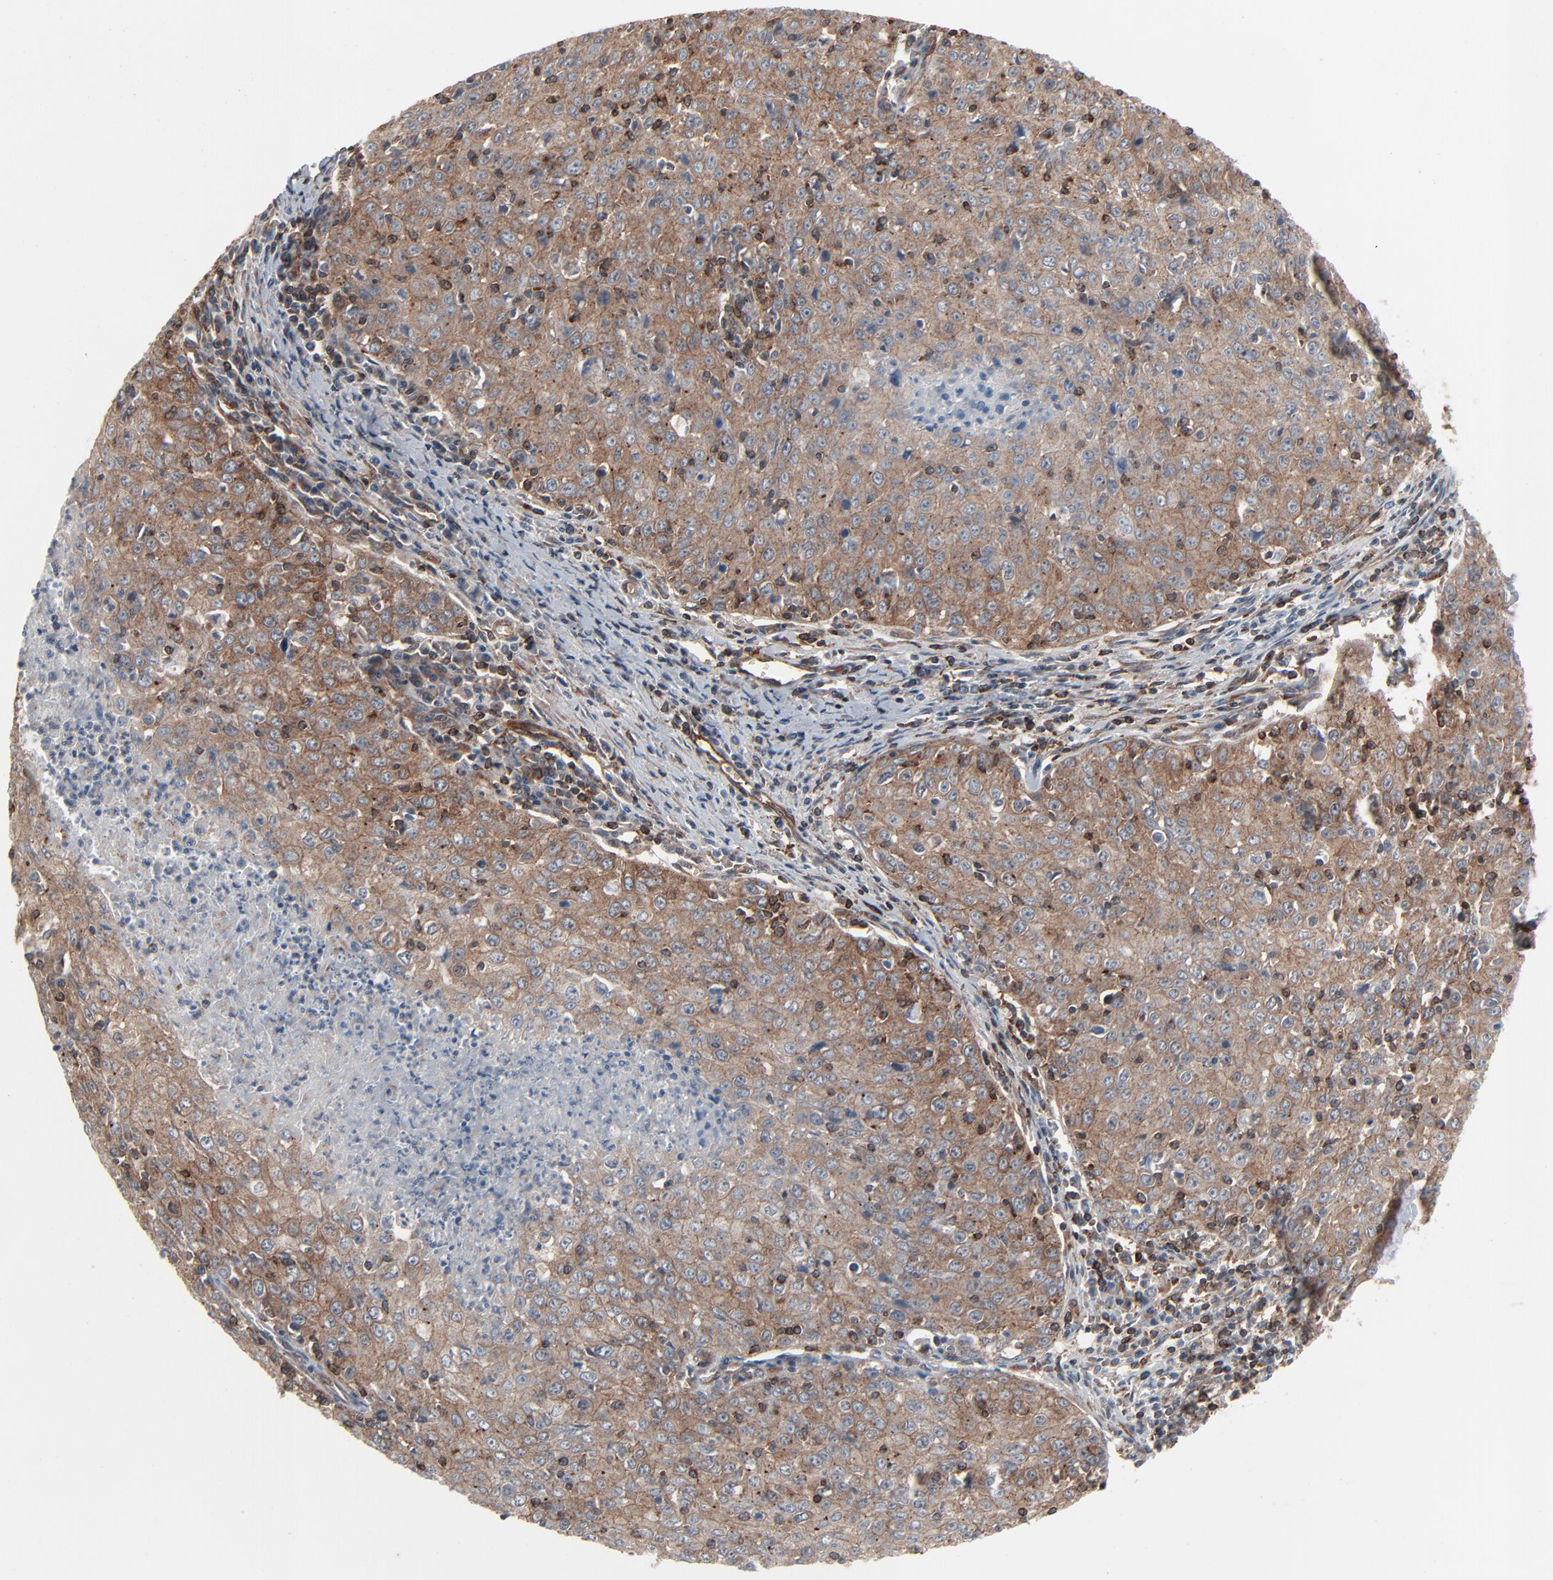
{"staining": {"intensity": "moderate", "quantity": ">75%", "location": "cytoplasmic/membranous"}, "tissue": "cervical cancer", "cell_type": "Tumor cells", "image_type": "cancer", "snomed": [{"axis": "morphology", "description": "Squamous cell carcinoma, NOS"}, {"axis": "topography", "description": "Cervix"}], "caption": "The image shows staining of squamous cell carcinoma (cervical), revealing moderate cytoplasmic/membranous protein positivity (brown color) within tumor cells.", "gene": "OPTN", "patient": {"sex": "female", "age": 27}}